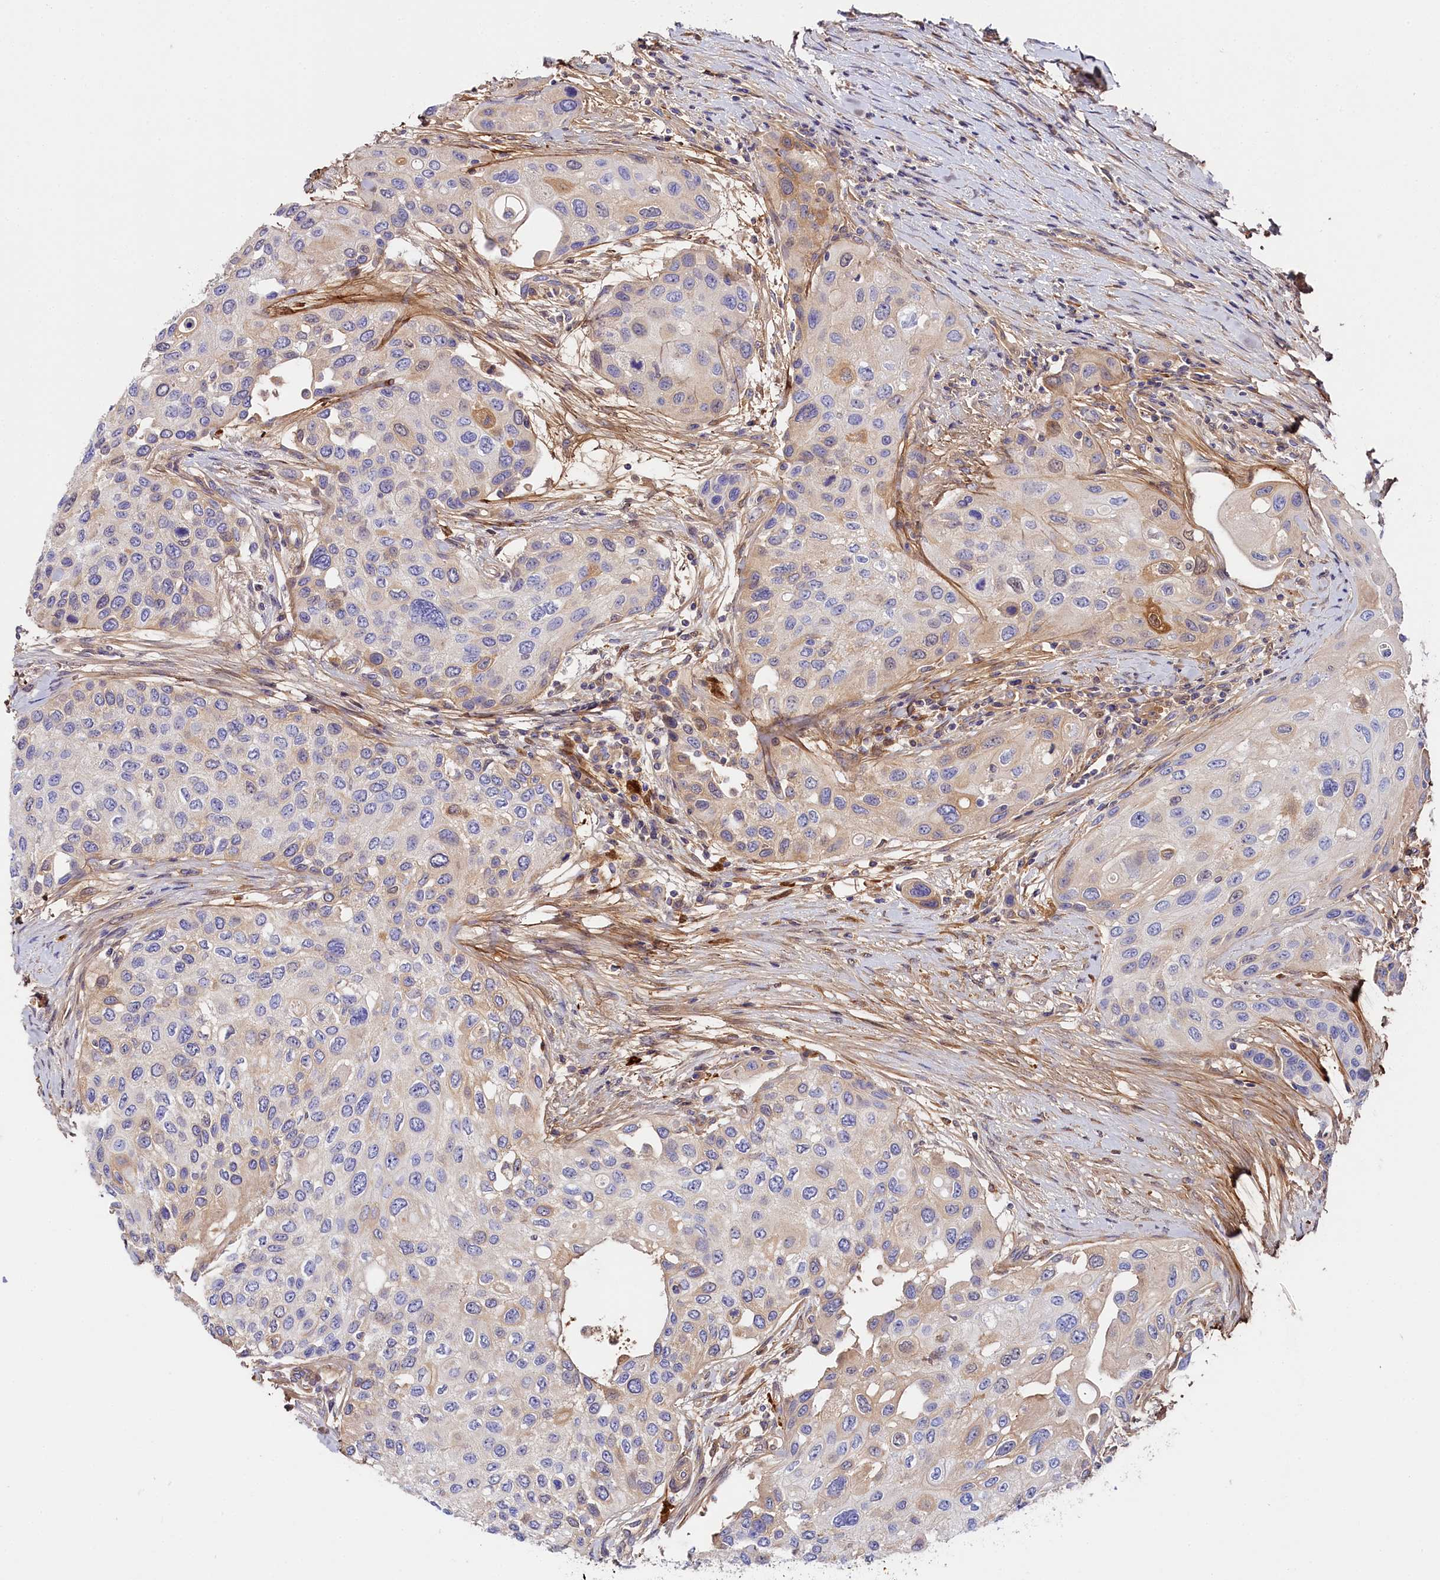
{"staining": {"intensity": "negative", "quantity": "none", "location": "none"}, "tissue": "urothelial cancer", "cell_type": "Tumor cells", "image_type": "cancer", "snomed": [{"axis": "morphology", "description": "Normal tissue, NOS"}, {"axis": "morphology", "description": "Urothelial carcinoma, High grade"}, {"axis": "topography", "description": "Vascular tissue"}, {"axis": "topography", "description": "Urinary bladder"}], "caption": "This is a image of IHC staining of urothelial cancer, which shows no staining in tumor cells. (IHC, brightfield microscopy, high magnification).", "gene": "KATNB1", "patient": {"sex": "female", "age": 56}}